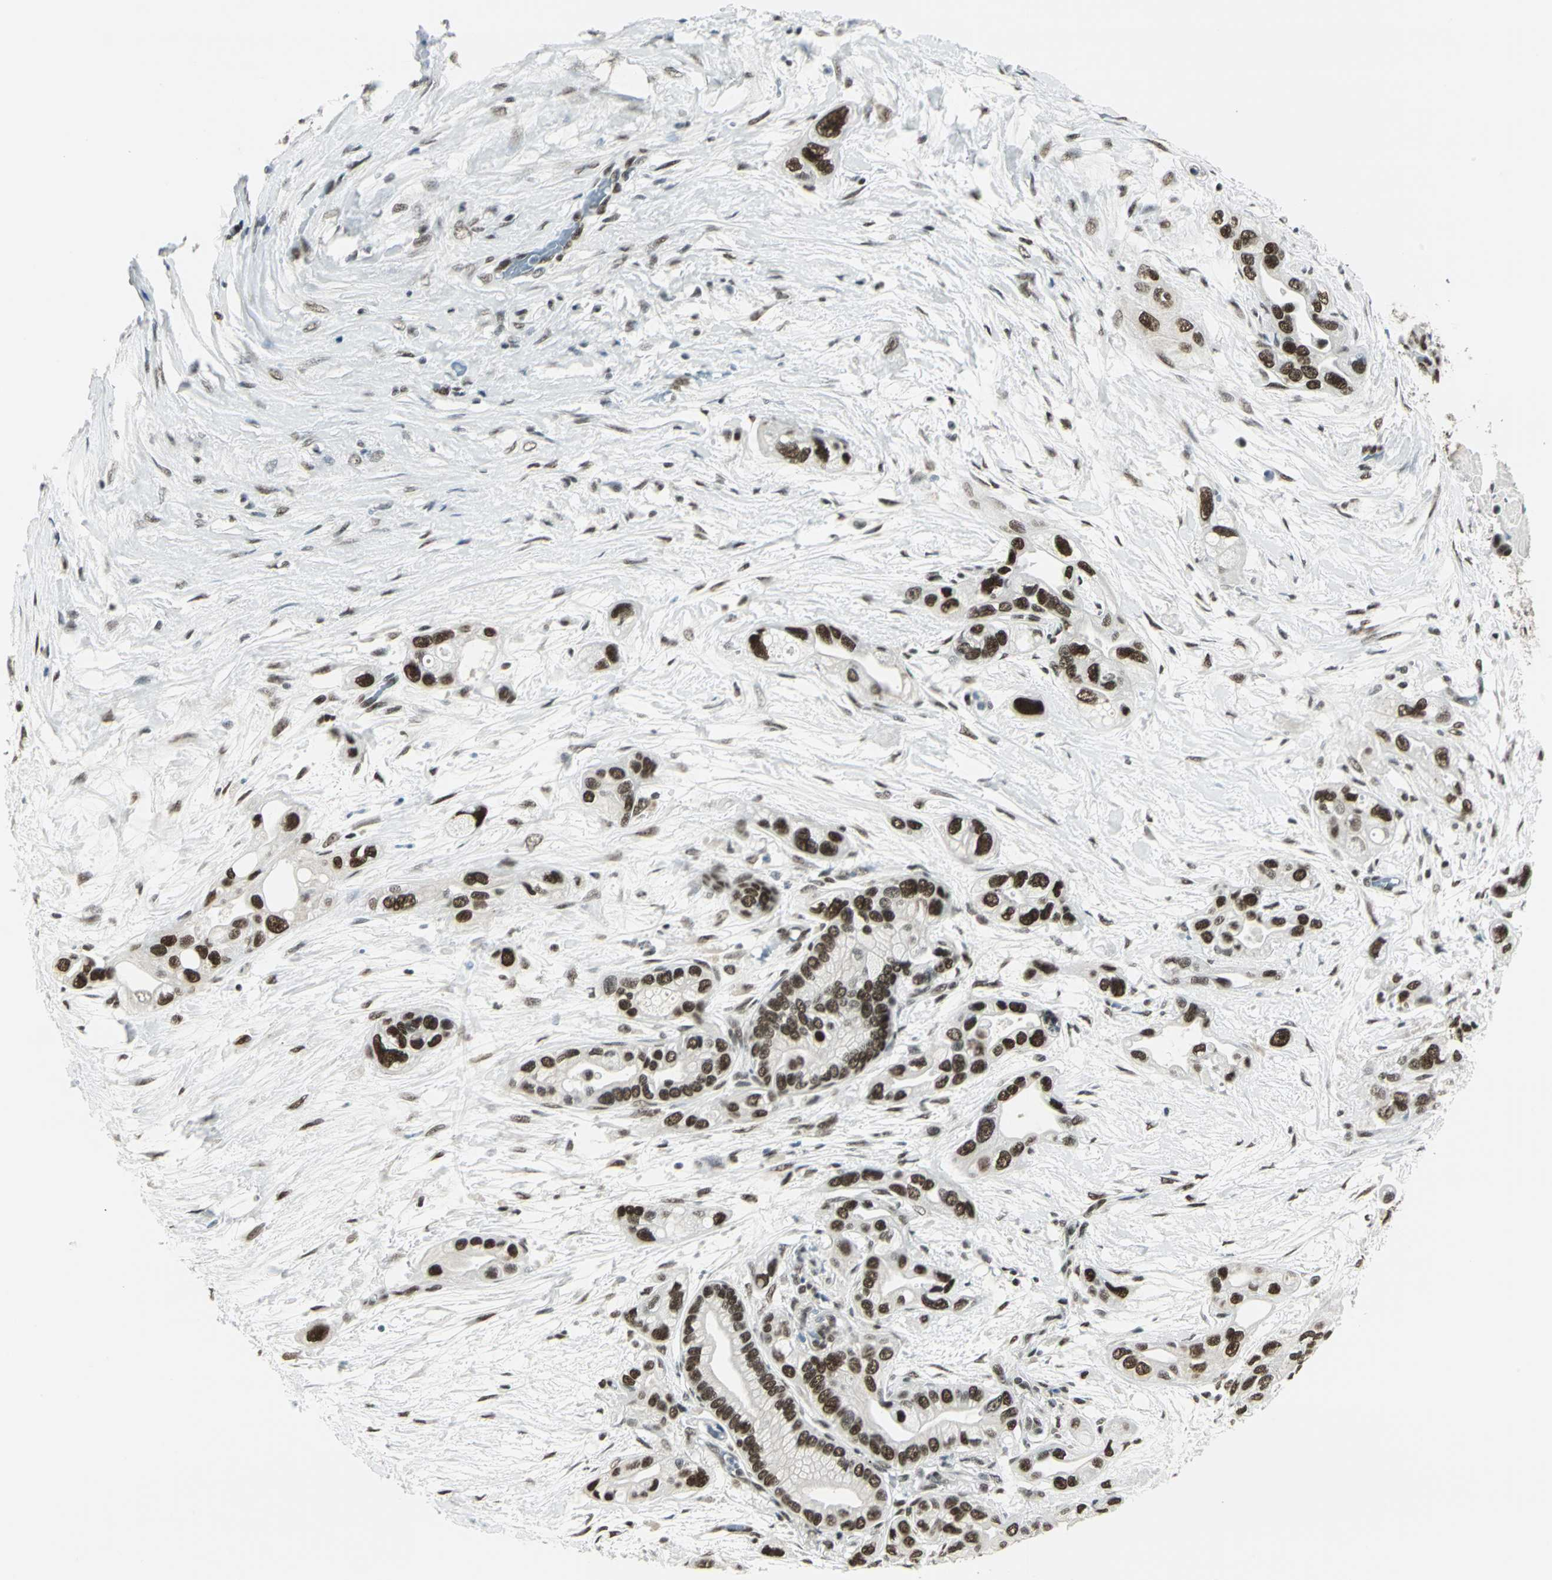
{"staining": {"intensity": "strong", "quantity": ">75%", "location": "nuclear"}, "tissue": "pancreatic cancer", "cell_type": "Tumor cells", "image_type": "cancer", "snomed": [{"axis": "morphology", "description": "Adenocarcinoma, NOS"}, {"axis": "topography", "description": "Pancreas"}], "caption": "The micrograph shows immunohistochemical staining of pancreatic cancer (adenocarcinoma). There is strong nuclear positivity is identified in approximately >75% of tumor cells.", "gene": "ADNP", "patient": {"sex": "female", "age": 77}}